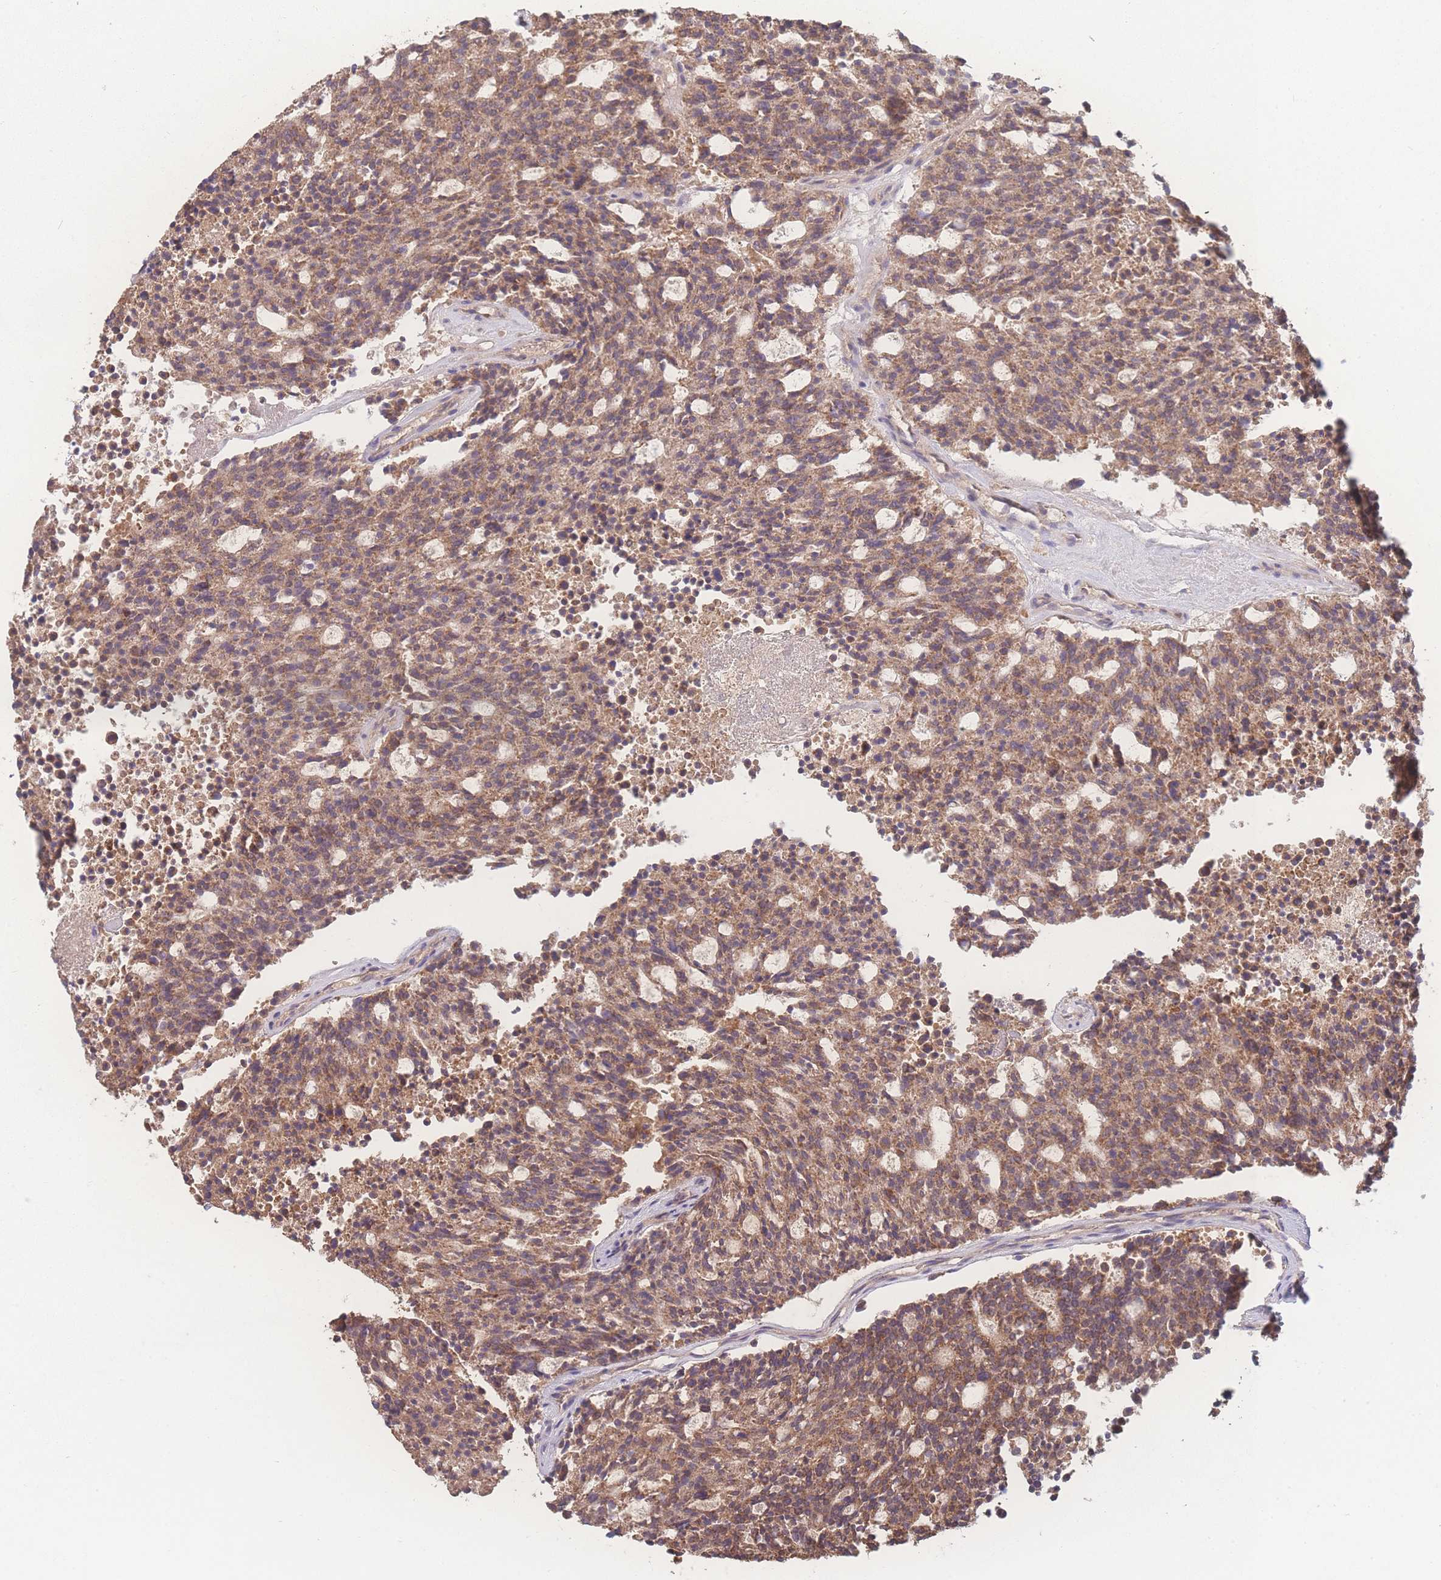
{"staining": {"intensity": "moderate", "quantity": ">75%", "location": "cytoplasmic/membranous"}, "tissue": "carcinoid", "cell_type": "Tumor cells", "image_type": "cancer", "snomed": [{"axis": "morphology", "description": "Carcinoid, malignant, NOS"}, {"axis": "topography", "description": "Pancreas"}], "caption": "Malignant carcinoid stained with a protein marker demonstrates moderate staining in tumor cells.", "gene": "GIPR", "patient": {"sex": "female", "age": 54}}